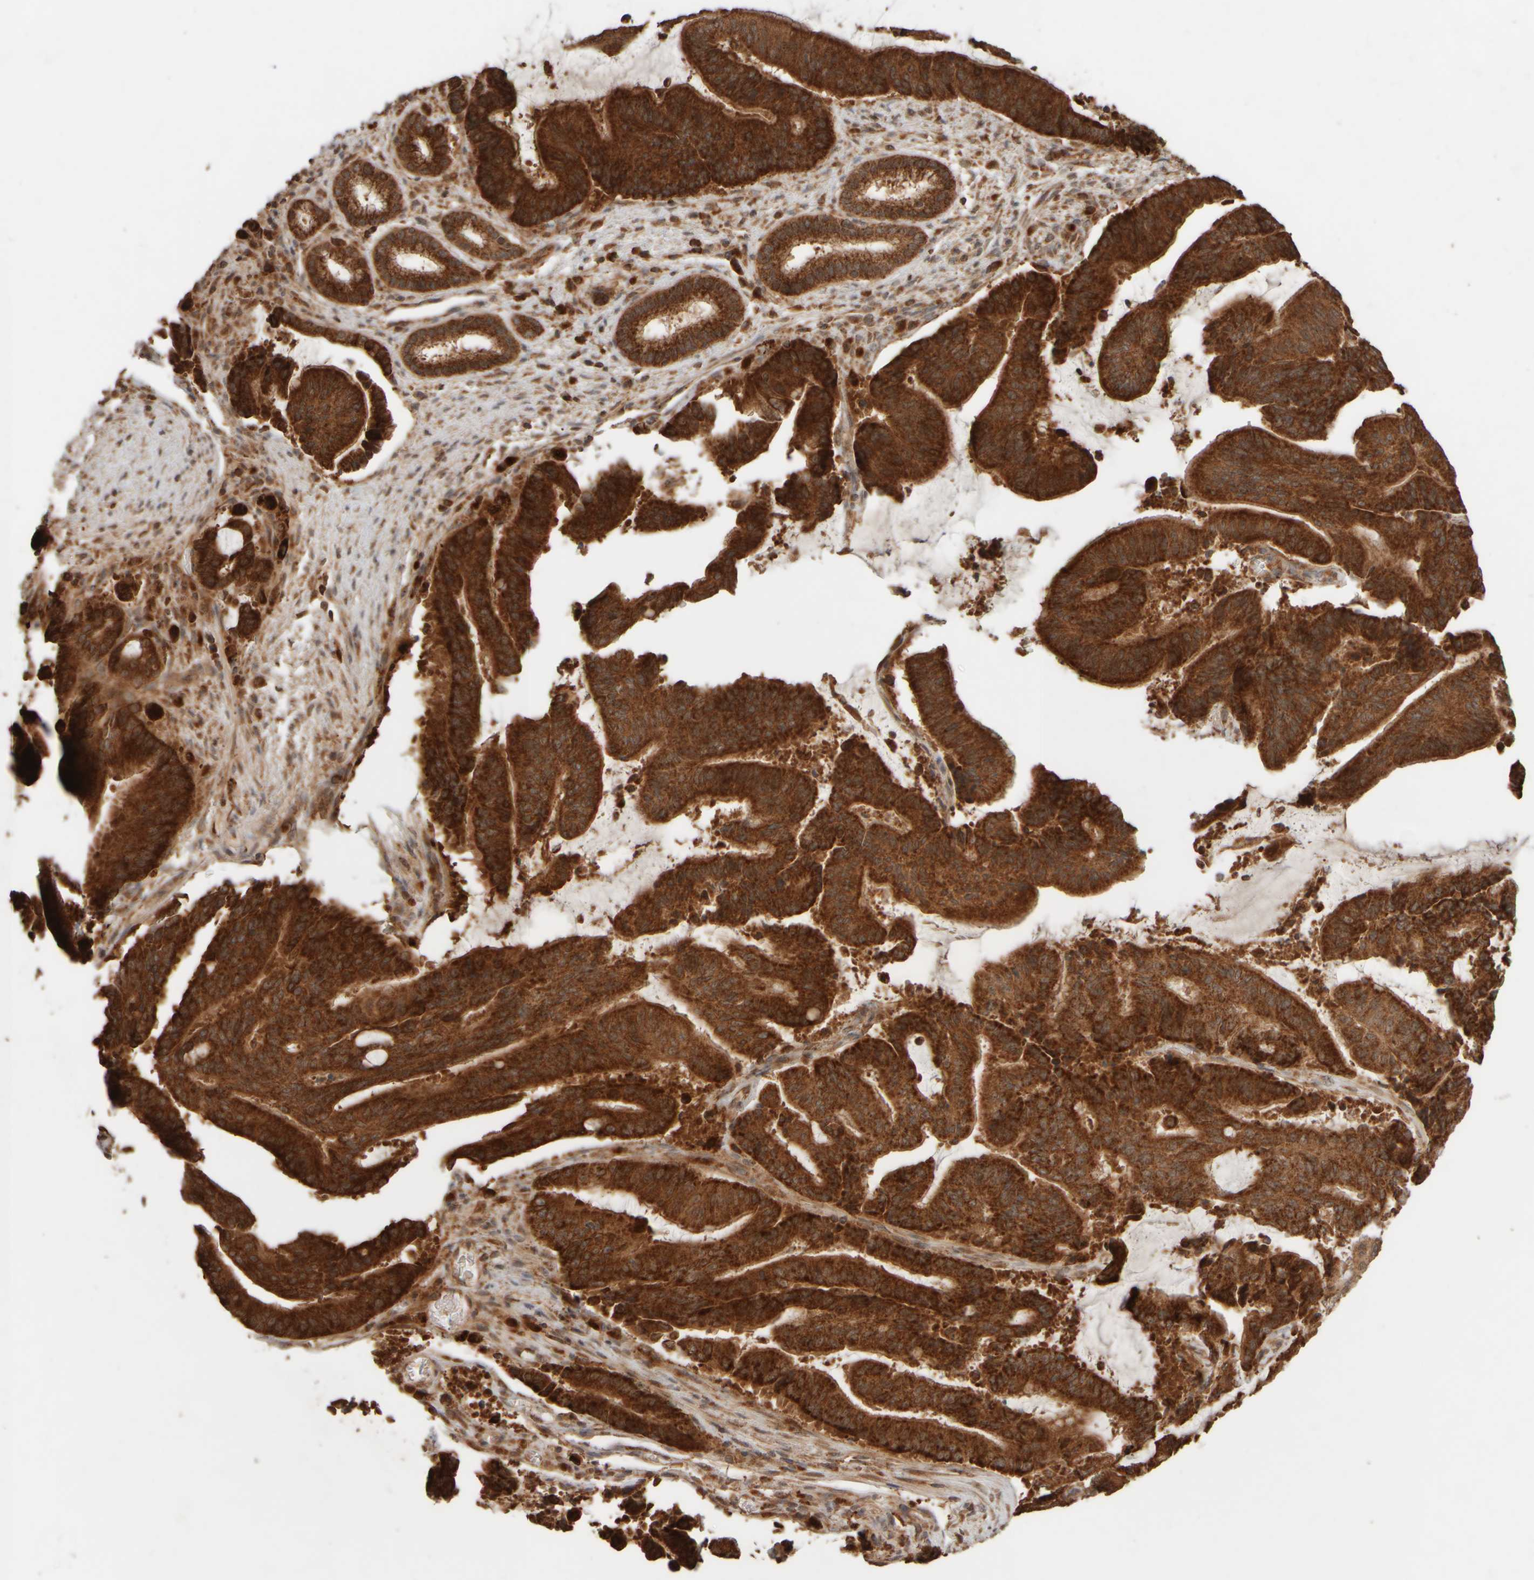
{"staining": {"intensity": "strong", "quantity": ">75%", "location": "cytoplasmic/membranous"}, "tissue": "liver cancer", "cell_type": "Tumor cells", "image_type": "cancer", "snomed": [{"axis": "morphology", "description": "Normal tissue, NOS"}, {"axis": "morphology", "description": "Cholangiocarcinoma"}, {"axis": "topography", "description": "Liver"}, {"axis": "topography", "description": "Peripheral nerve tissue"}], "caption": "The micrograph exhibits immunohistochemical staining of liver cancer. There is strong cytoplasmic/membranous staining is seen in approximately >75% of tumor cells.", "gene": "EIF2B3", "patient": {"sex": "female", "age": 73}}